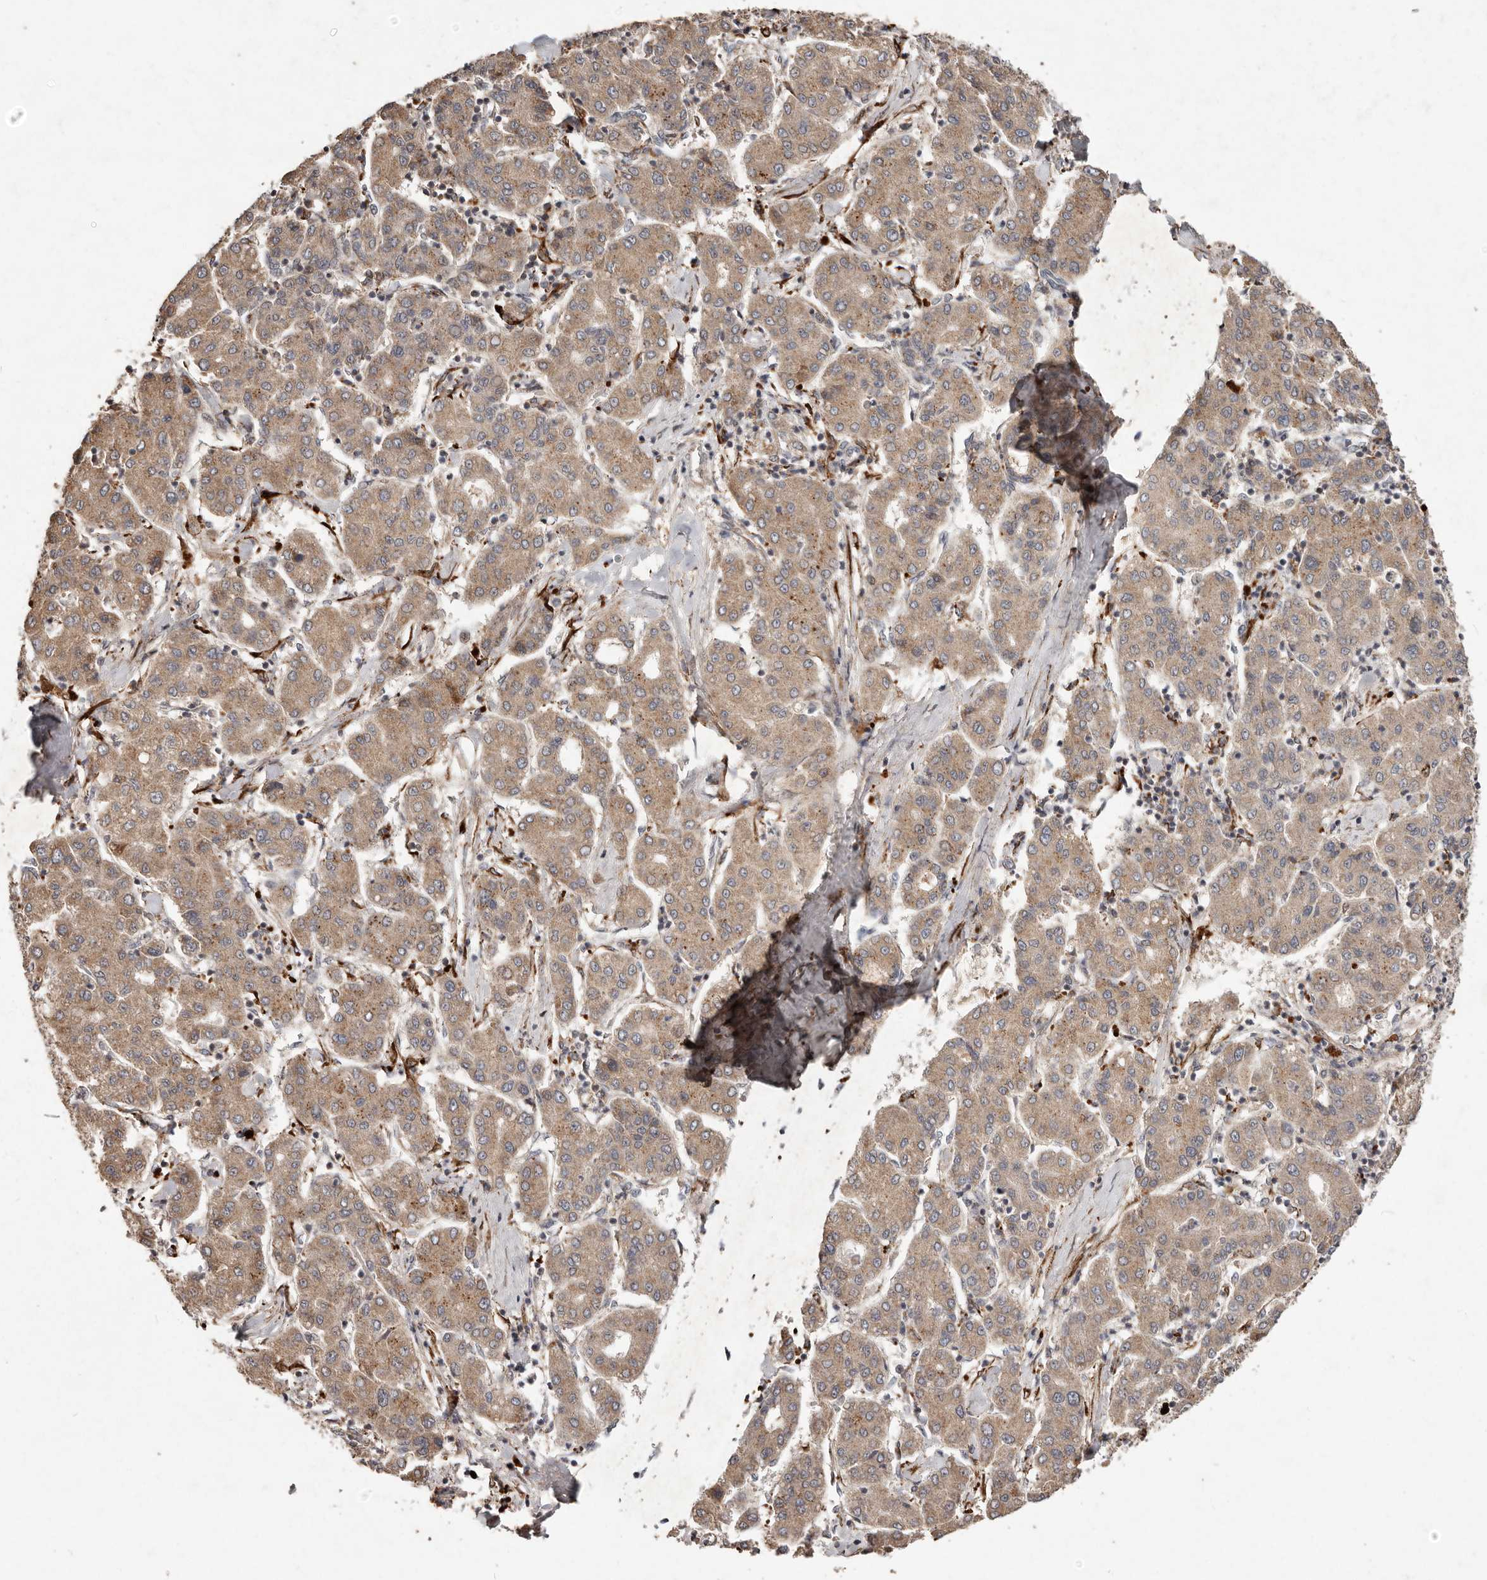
{"staining": {"intensity": "moderate", "quantity": ">75%", "location": "cytoplasmic/membranous"}, "tissue": "liver cancer", "cell_type": "Tumor cells", "image_type": "cancer", "snomed": [{"axis": "morphology", "description": "Carcinoma, Hepatocellular, NOS"}, {"axis": "topography", "description": "Liver"}], "caption": "IHC photomicrograph of human liver hepatocellular carcinoma stained for a protein (brown), which exhibits medium levels of moderate cytoplasmic/membranous staining in about >75% of tumor cells.", "gene": "PLOD2", "patient": {"sex": "male", "age": 65}}